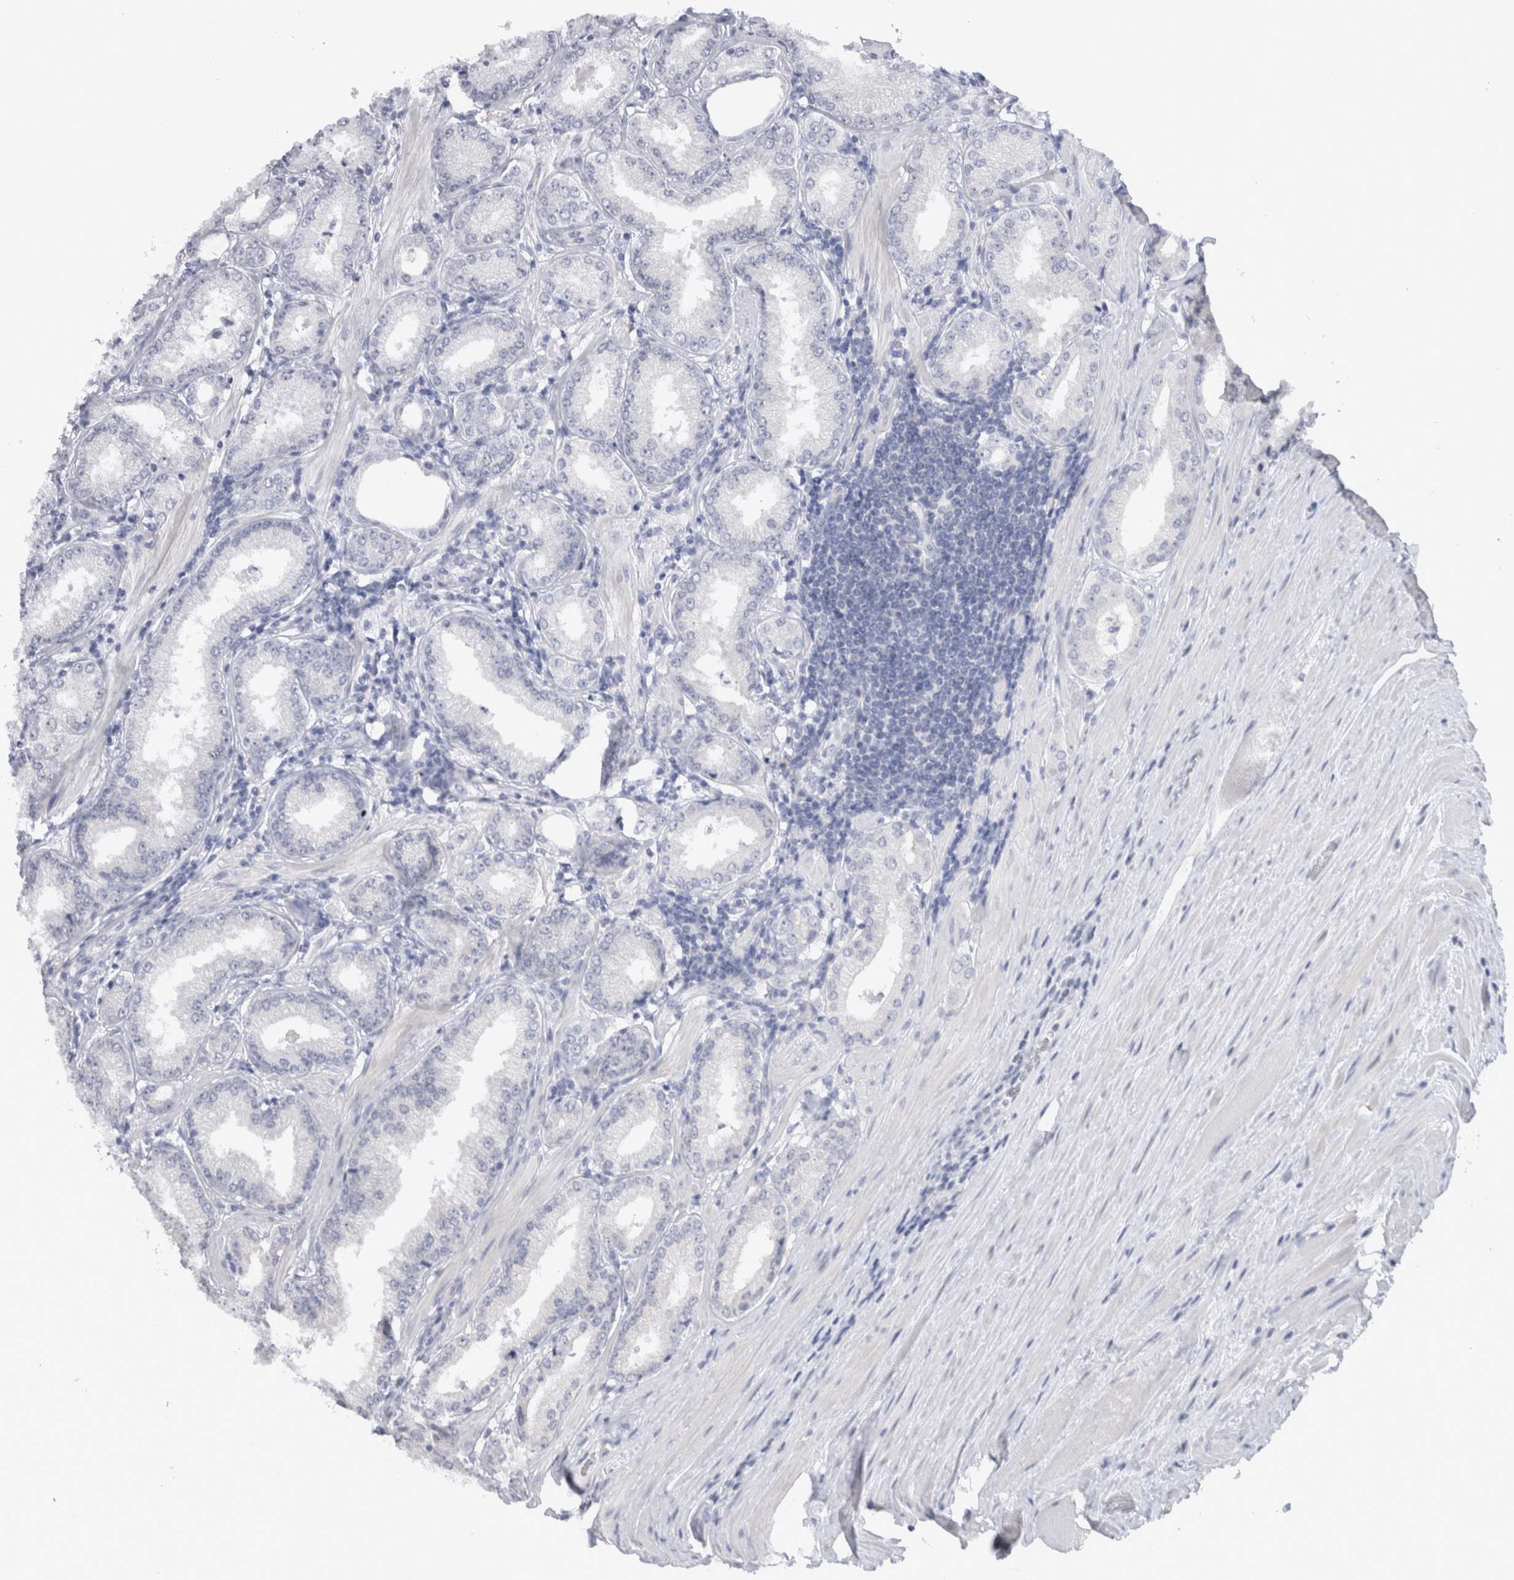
{"staining": {"intensity": "negative", "quantity": "none", "location": "none"}, "tissue": "prostate cancer", "cell_type": "Tumor cells", "image_type": "cancer", "snomed": [{"axis": "morphology", "description": "Adenocarcinoma, Low grade"}, {"axis": "topography", "description": "Prostate"}], "caption": "Tumor cells show no significant staining in prostate cancer (low-grade adenocarcinoma).", "gene": "C9orf50", "patient": {"sex": "male", "age": 62}}